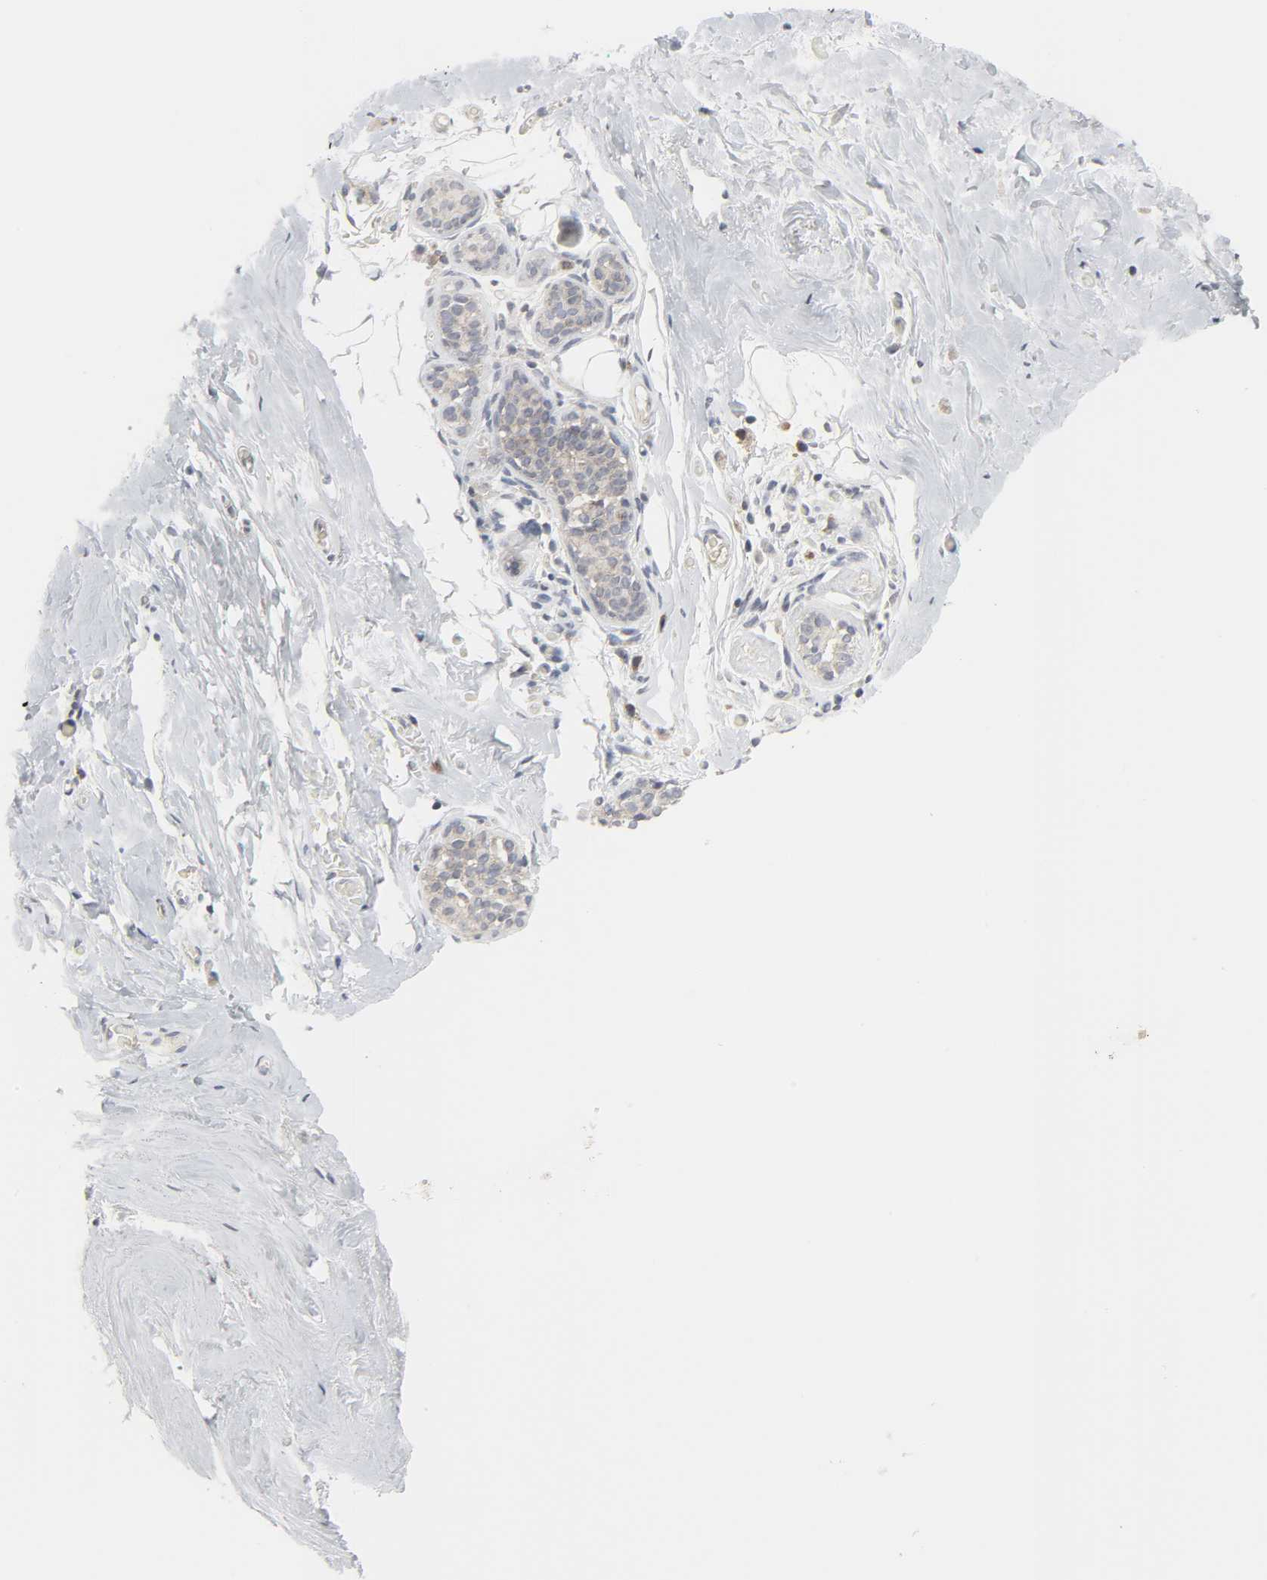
{"staining": {"intensity": "negative", "quantity": "none", "location": "none"}, "tissue": "breast", "cell_type": "Adipocytes", "image_type": "normal", "snomed": [{"axis": "morphology", "description": "Normal tissue, NOS"}, {"axis": "topography", "description": "Breast"}], "caption": "IHC of benign human breast demonstrates no positivity in adipocytes.", "gene": "CLIP1", "patient": {"sex": "female", "age": 75}}